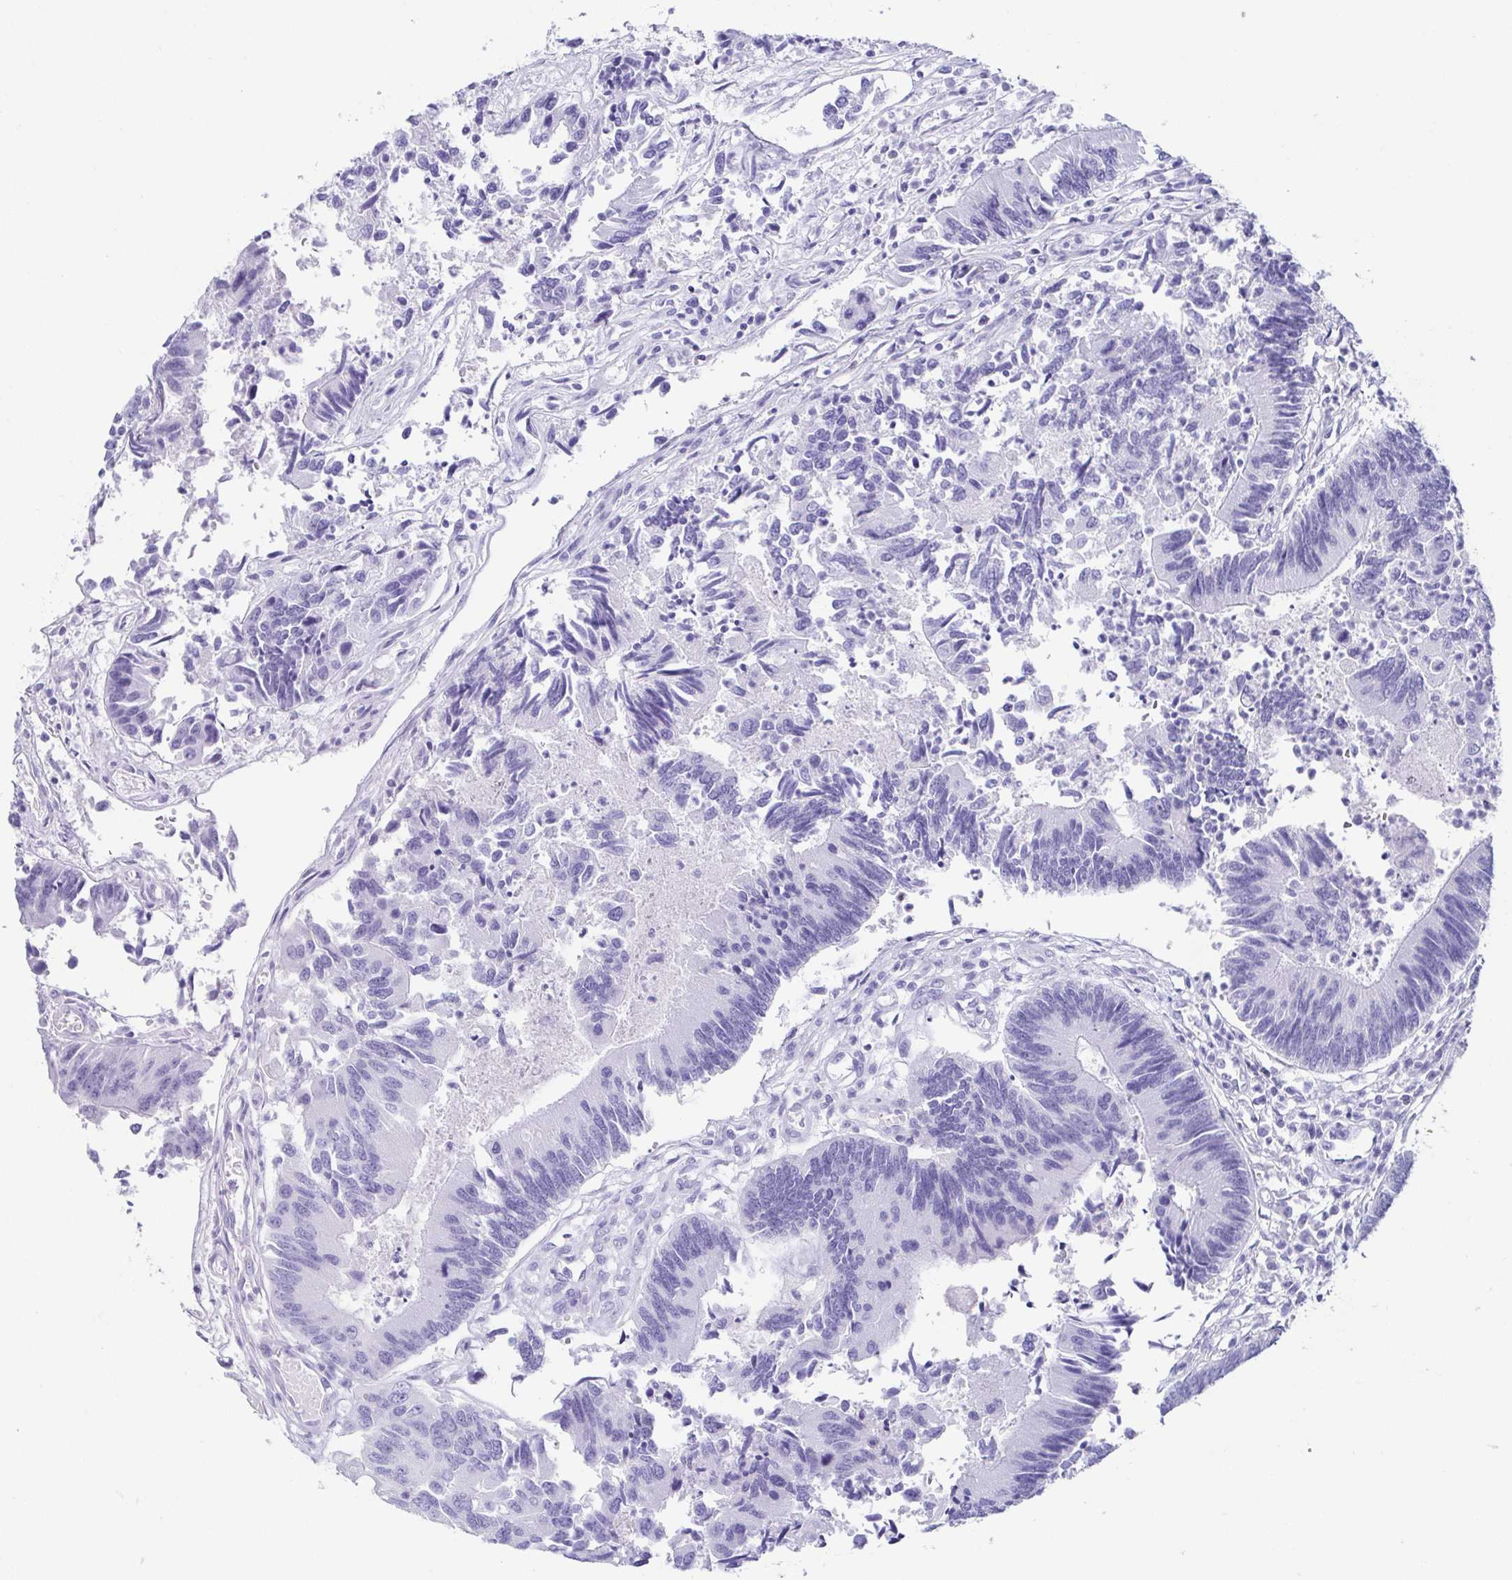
{"staining": {"intensity": "negative", "quantity": "none", "location": "none"}, "tissue": "colorectal cancer", "cell_type": "Tumor cells", "image_type": "cancer", "snomed": [{"axis": "morphology", "description": "Adenocarcinoma, NOS"}, {"axis": "topography", "description": "Colon"}], "caption": "The image displays no staining of tumor cells in colorectal adenocarcinoma.", "gene": "CD164L2", "patient": {"sex": "female", "age": 67}}